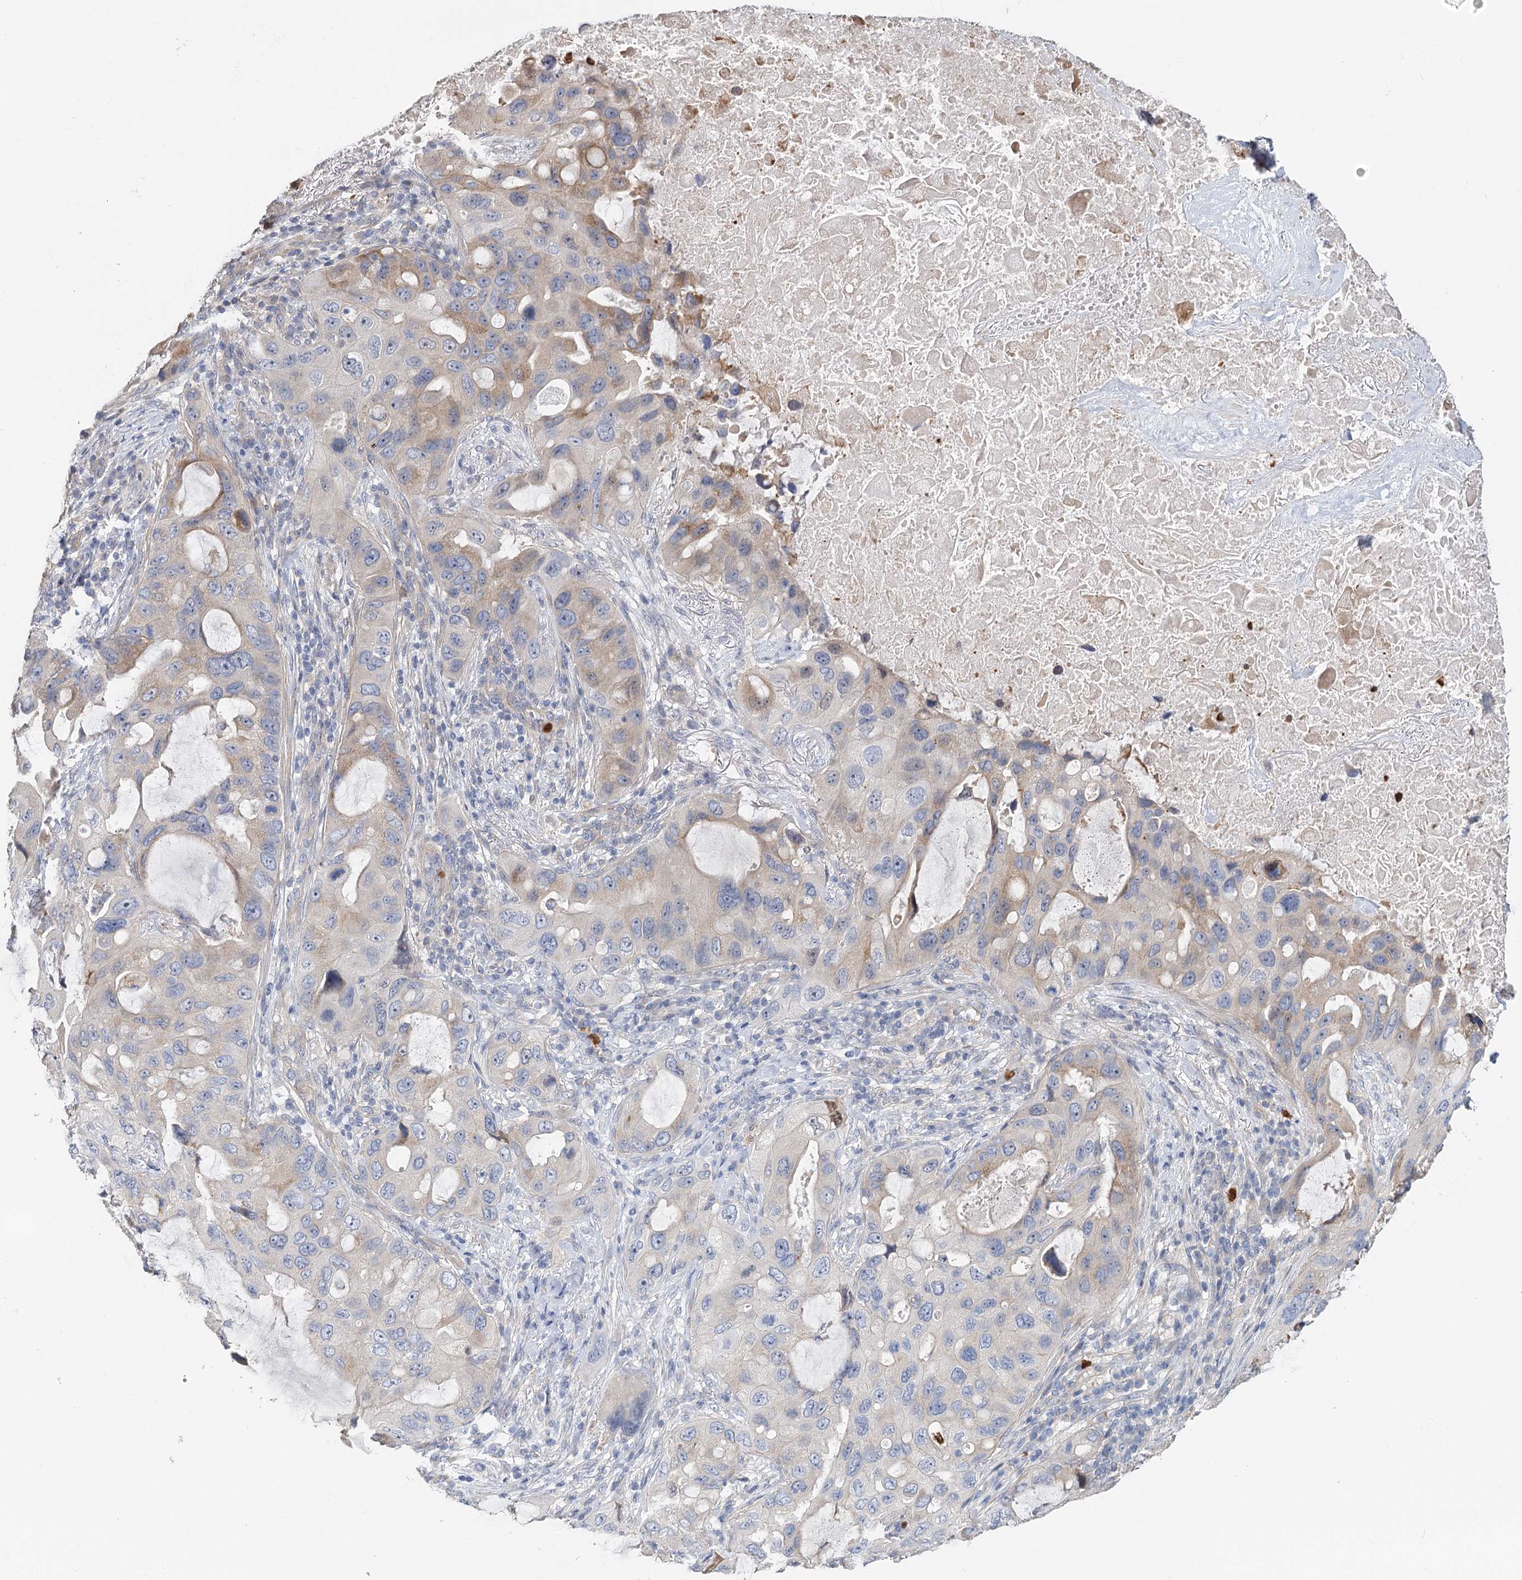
{"staining": {"intensity": "weak", "quantity": "<25%", "location": "cytoplasmic/membranous"}, "tissue": "lung cancer", "cell_type": "Tumor cells", "image_type": "cancer", "snomed": [{"axis": "morphology", "description": "Squamous cell carcinoma, NOS"}, {"axis": "topography", "description": "Lung"}], "caption": "DAB (3,3'-diaminobenzidine) immunohistochemical staining of human lung squamous cell carcinoma reveals no significant positivity in tumor cells.", "gene": "EPB41L5", "patient": {"sex": "female", "age": 73}}